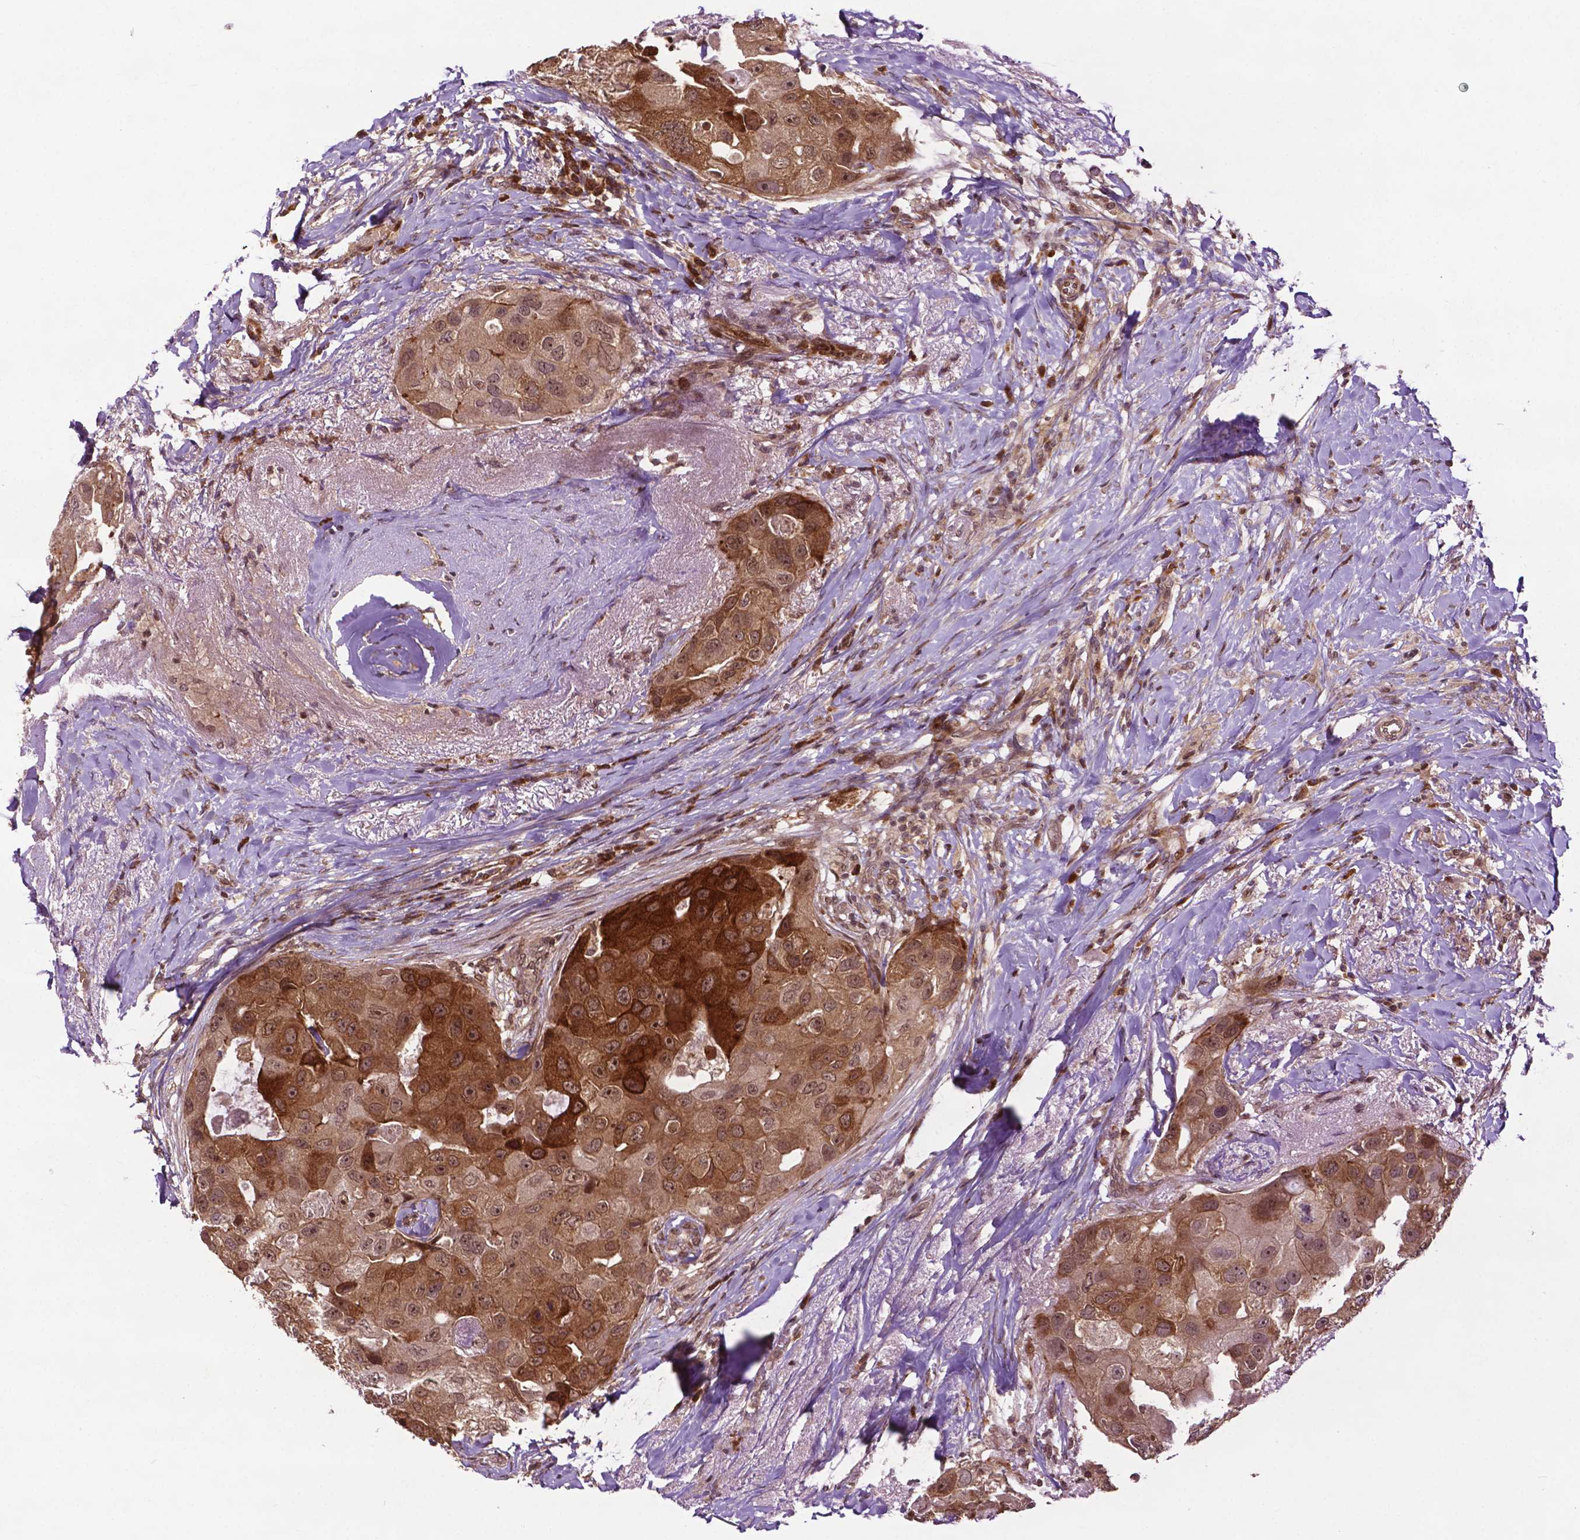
{"staining": {"intensity": "moderate", "quantity": ">75%", "location": "cytoplasmic/membranous,nuclear"}, "tissue": "breast cancer", "cell_type": "Tumor cells", "image_type": "cancer", "snomed": [{"axis": "morphology", "description": "Duct carcinoma"}, {"axis": "topography", "description": "Breast"}], "caption": "Tumor cells reveal moderate cytoplasmic/membranous and nuclear positivity in approximately >75% of cells in breast invasive ductal carcinoma.", "gene": "TMX2", "patient": {"sex": "female", "age": 43}}